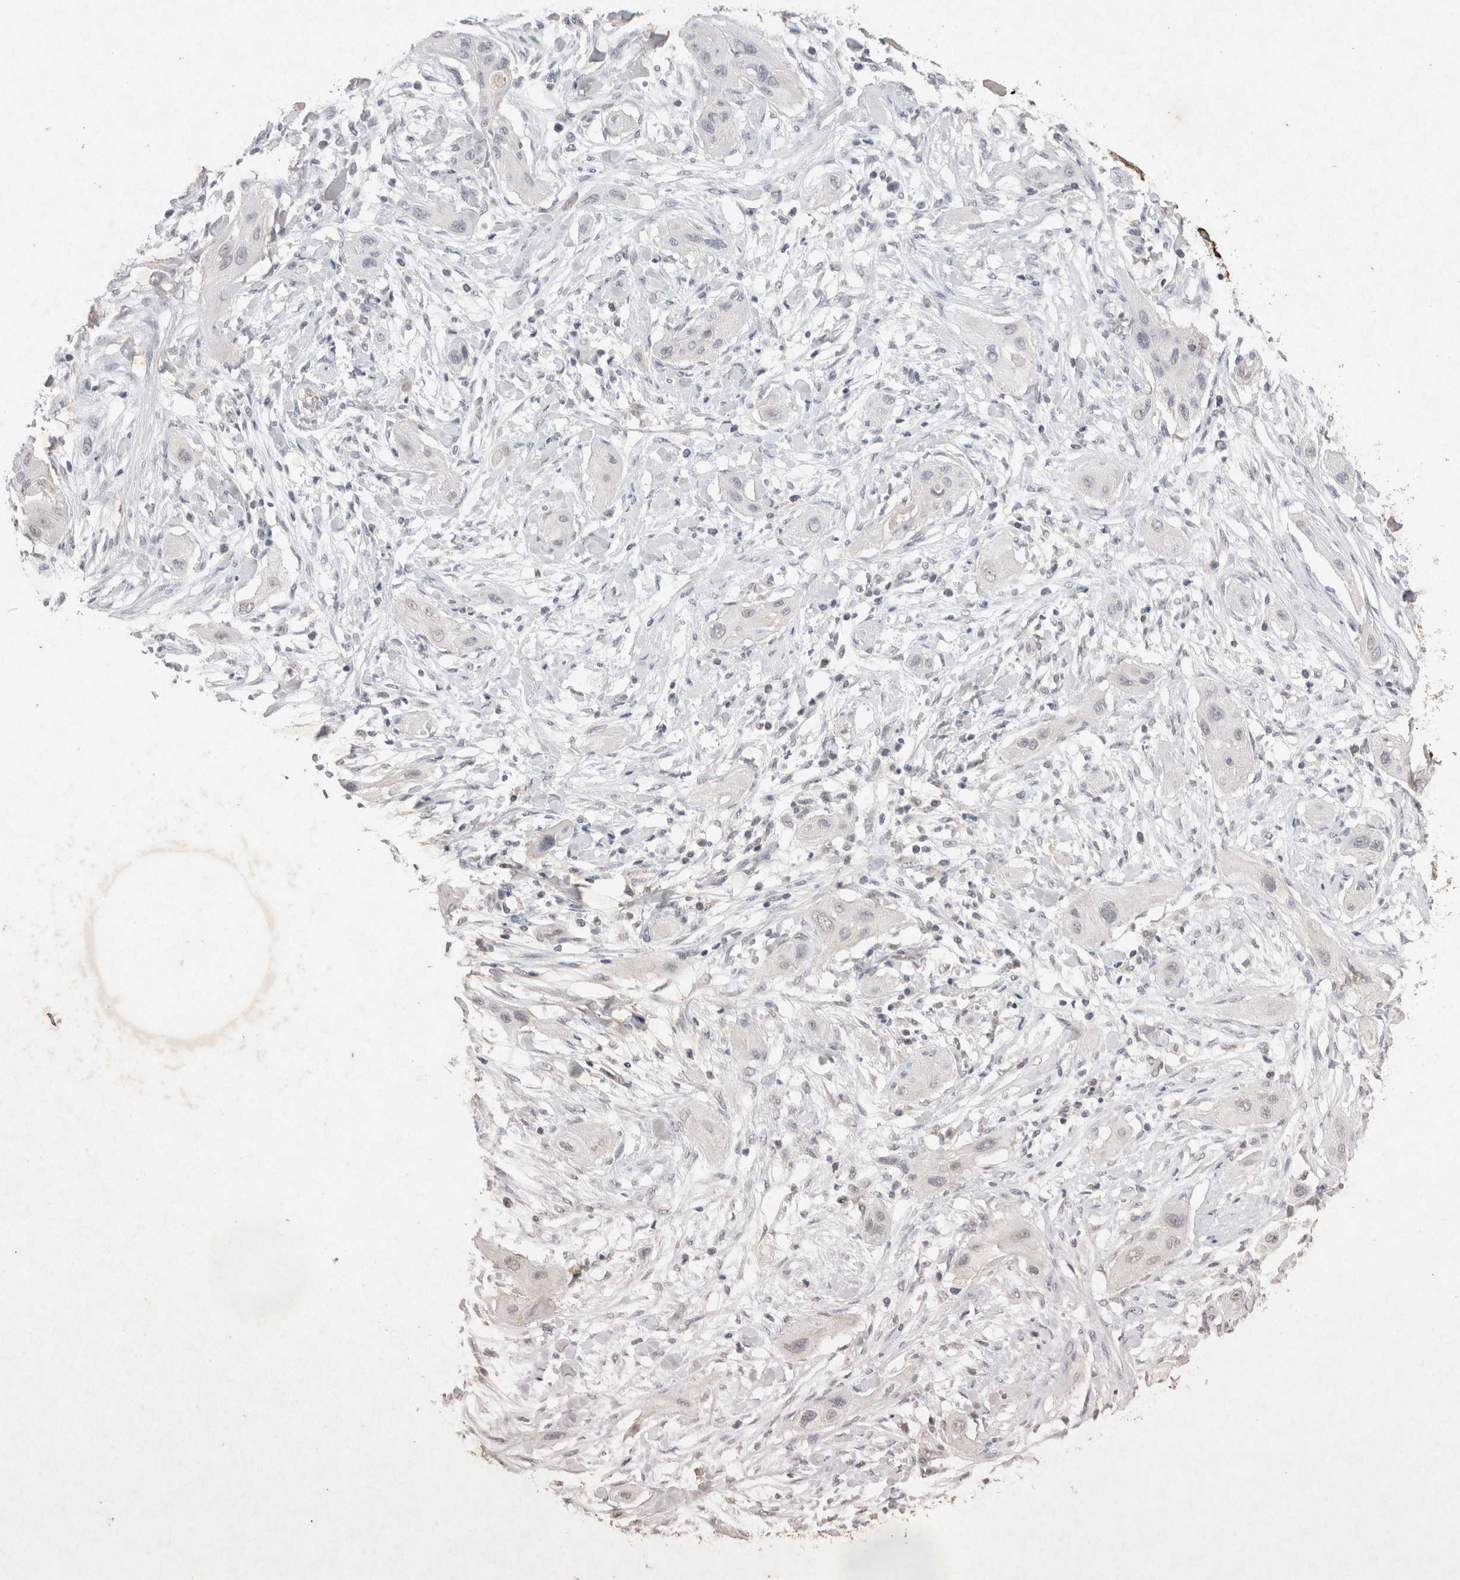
{"staining": {"intensity": "negative", "quantity": "none", "location": "none"}, "tissue": "lung cancer", "cell_type": "Tumor cells", "image_type": "cancer", "snomed": [{"axis": "morphology", "description": "Squamous cell carcinoma, NOS"}, {"axis": "topography", "description": "Lung"}], "caption": "This is an immunohistochemistry histopathology image of lung cancer. There is no staining in tumor cells.", "gene": "LYVE1", "patient": {"sex": "female", "age": 47}}